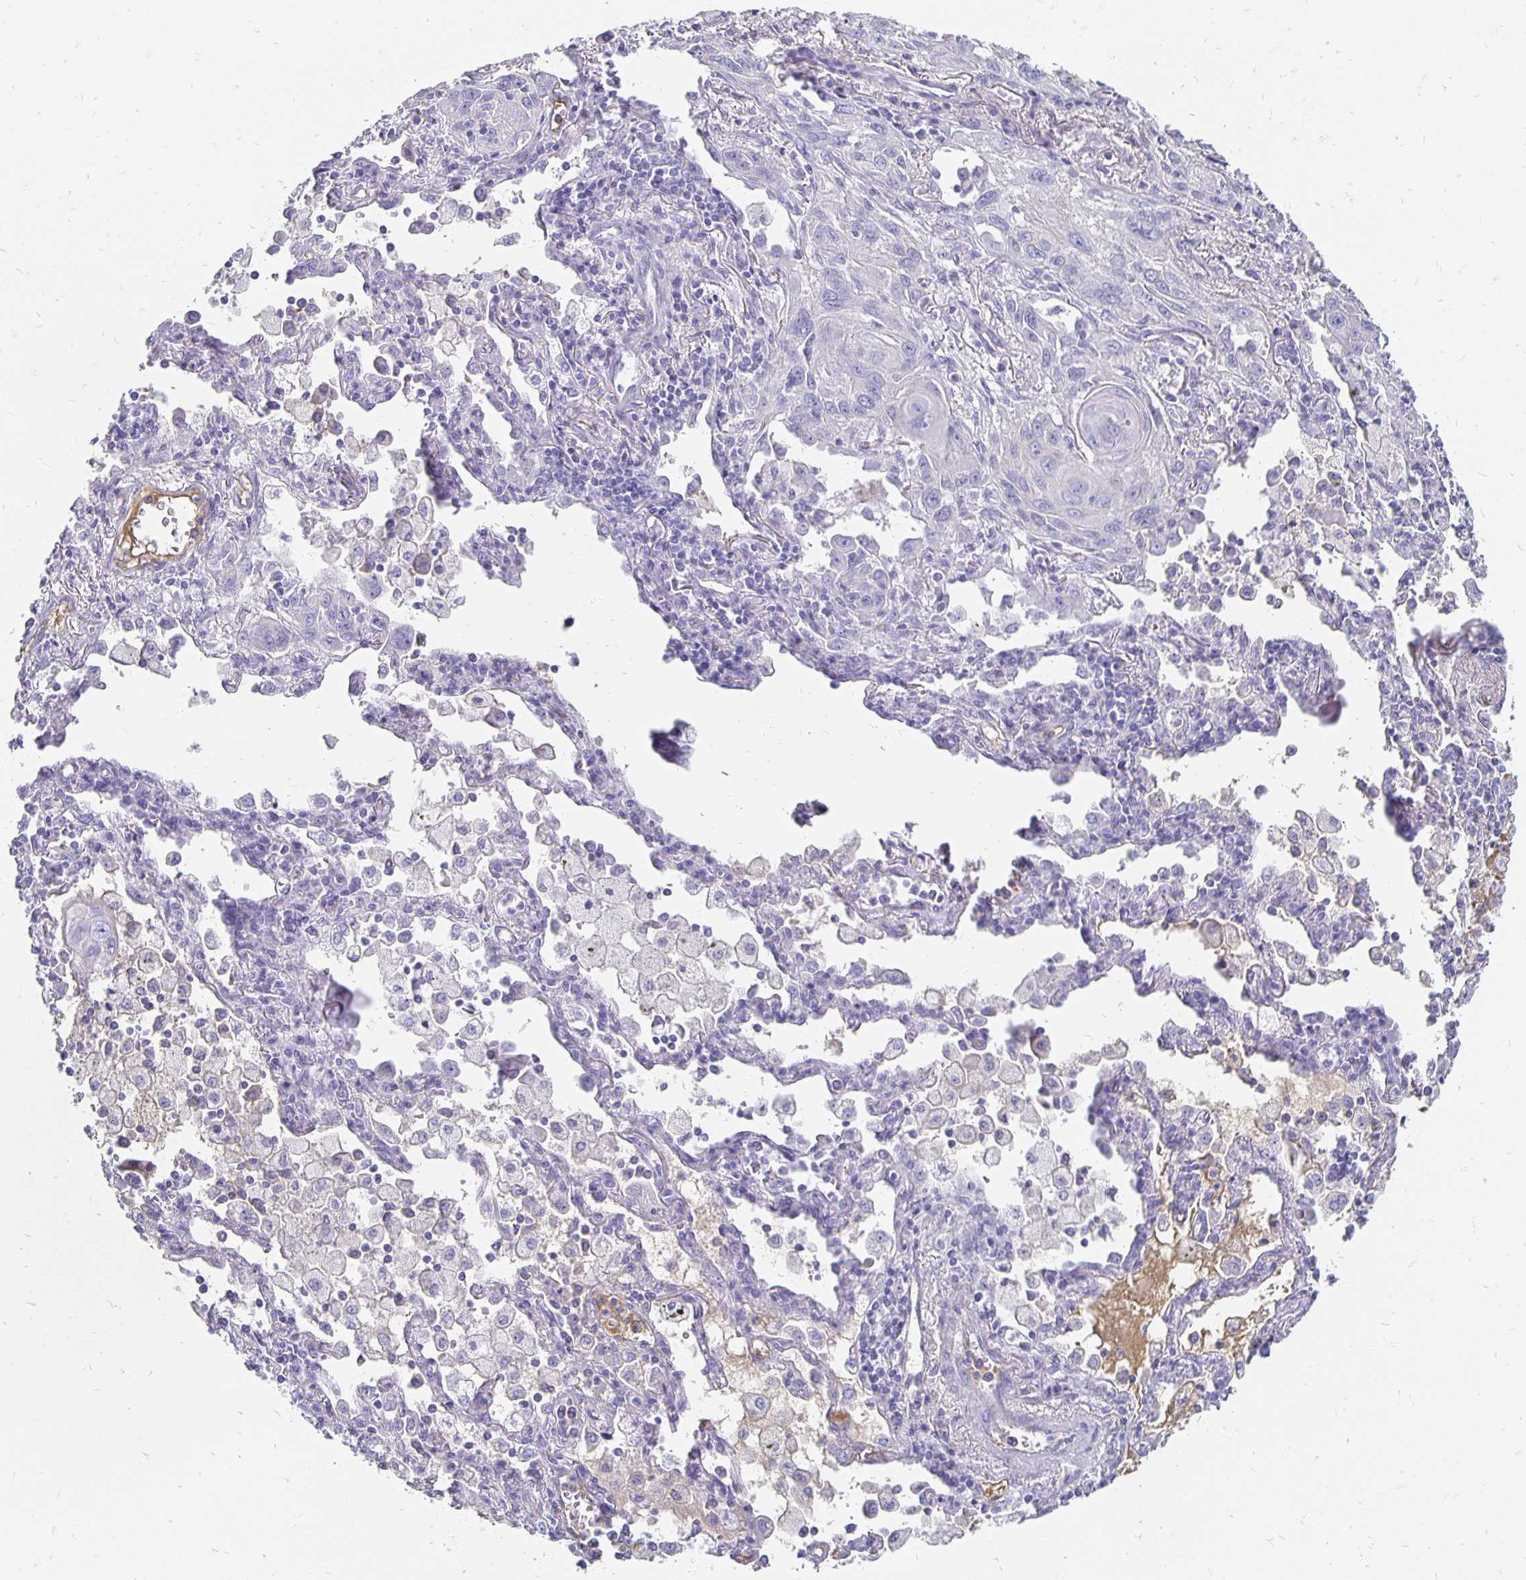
{"staining": {"intensity": "negative", "quantity": "none", "location": "none"}, "tissue": "lung cancer", "cell_type": "Tumor cells", "image_type": "cancer", "snomed": [{"axis": "morphology", "description": "Squamous cell carcinoma, NOS"}, {"axis": "topography", "description": "Lung"}], "caption": "Immunohistochemistry histopathology image of neoplastic tissue: lung cancer stained with DAB (3,3'-diaminobenzidine) exhibits no significant protein positivity in tumor cells.", "gene": "APOB", "patient": {"sex": "male", "age": 79}}